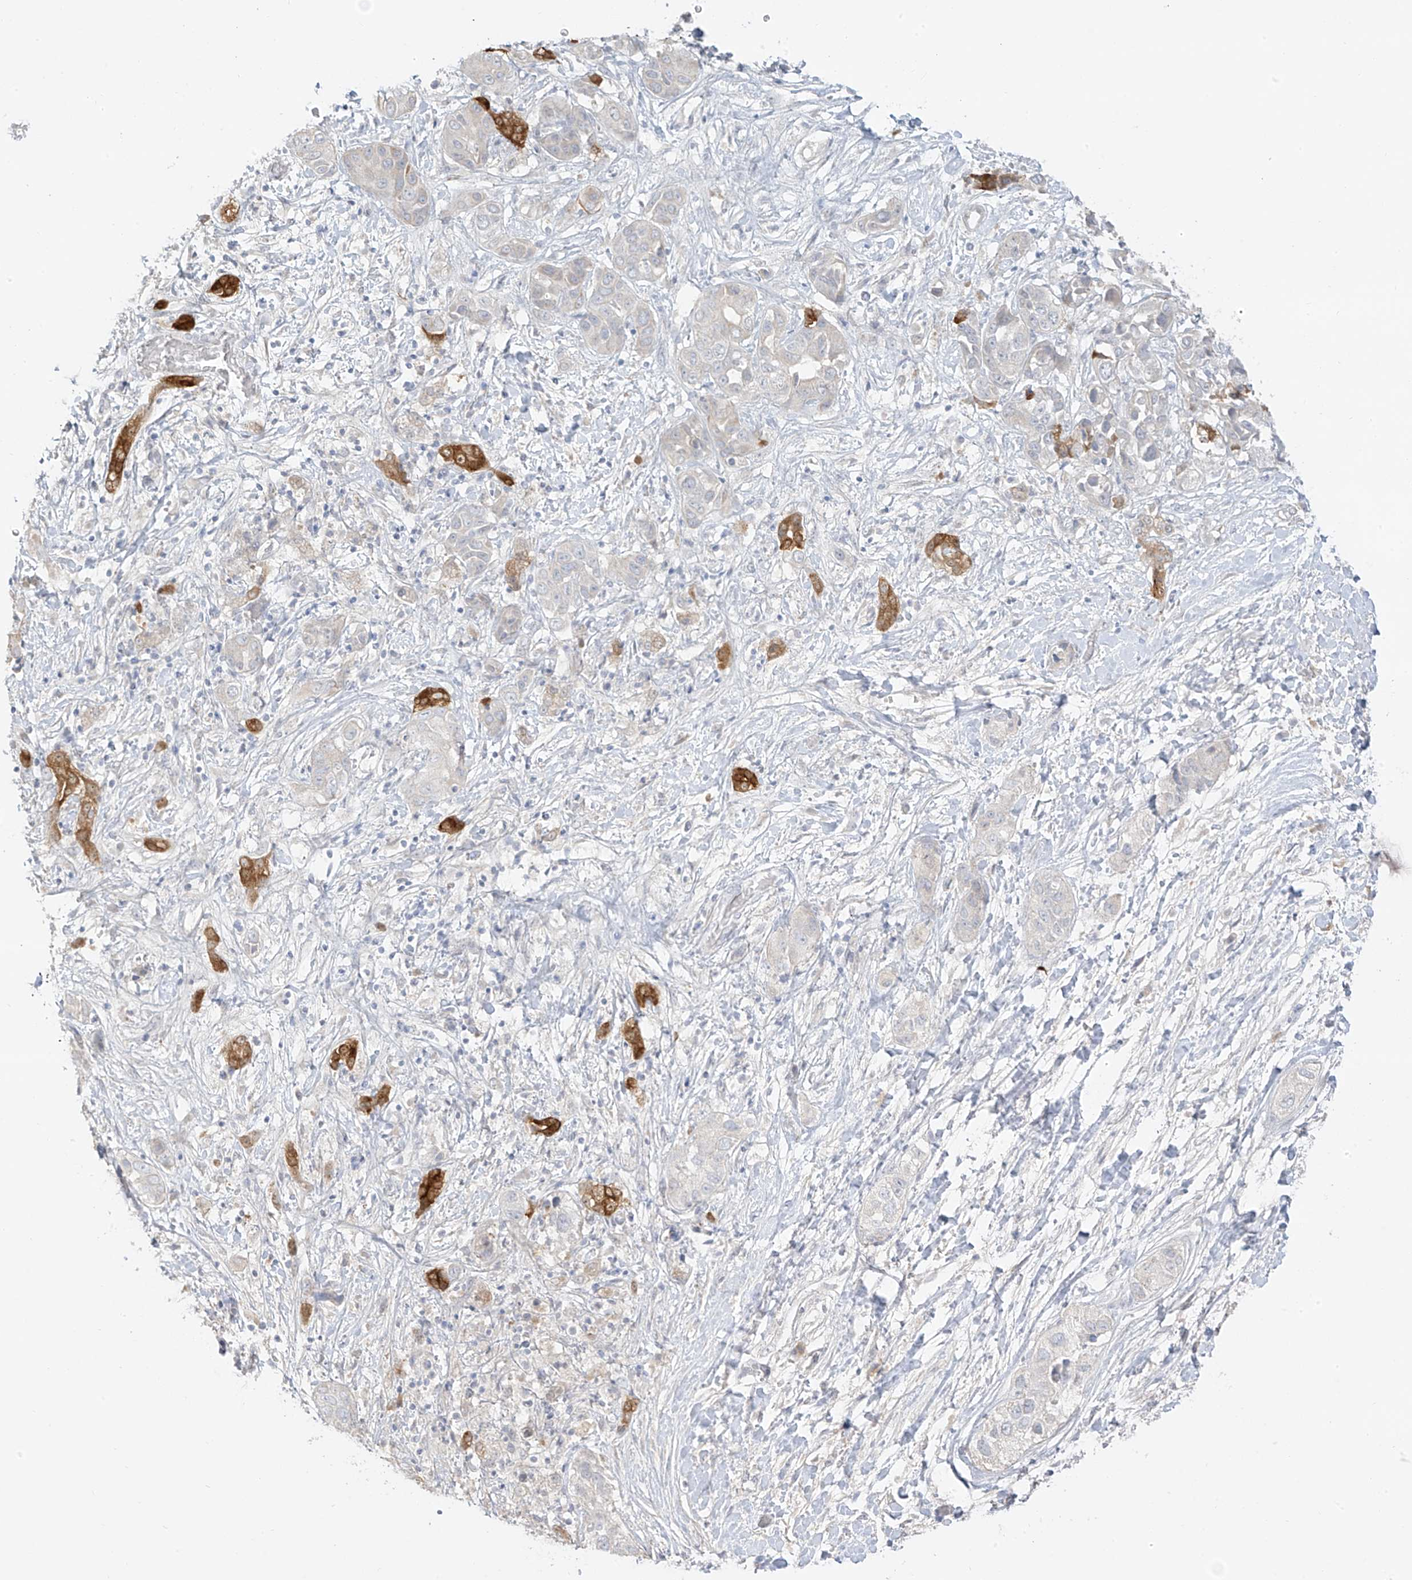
{"staining": {"intensity": "negative", "quantity": "none", "location": "none"}, "tissue": "liver cancer", "cell_type": "Tumor cells", "image_type": "cancer", "snomed": [{"axis": "morphology", "description": "Cholangiocarcinoma"}, {"axis": "topography", "description": "Liver"}], "caption": "The micrograph demonstrates no significant positivity in tumor cells of liver cholangiocarcinoma.", "gene": "DCDC2", "patient": {"sex": "female", "age": 52}}